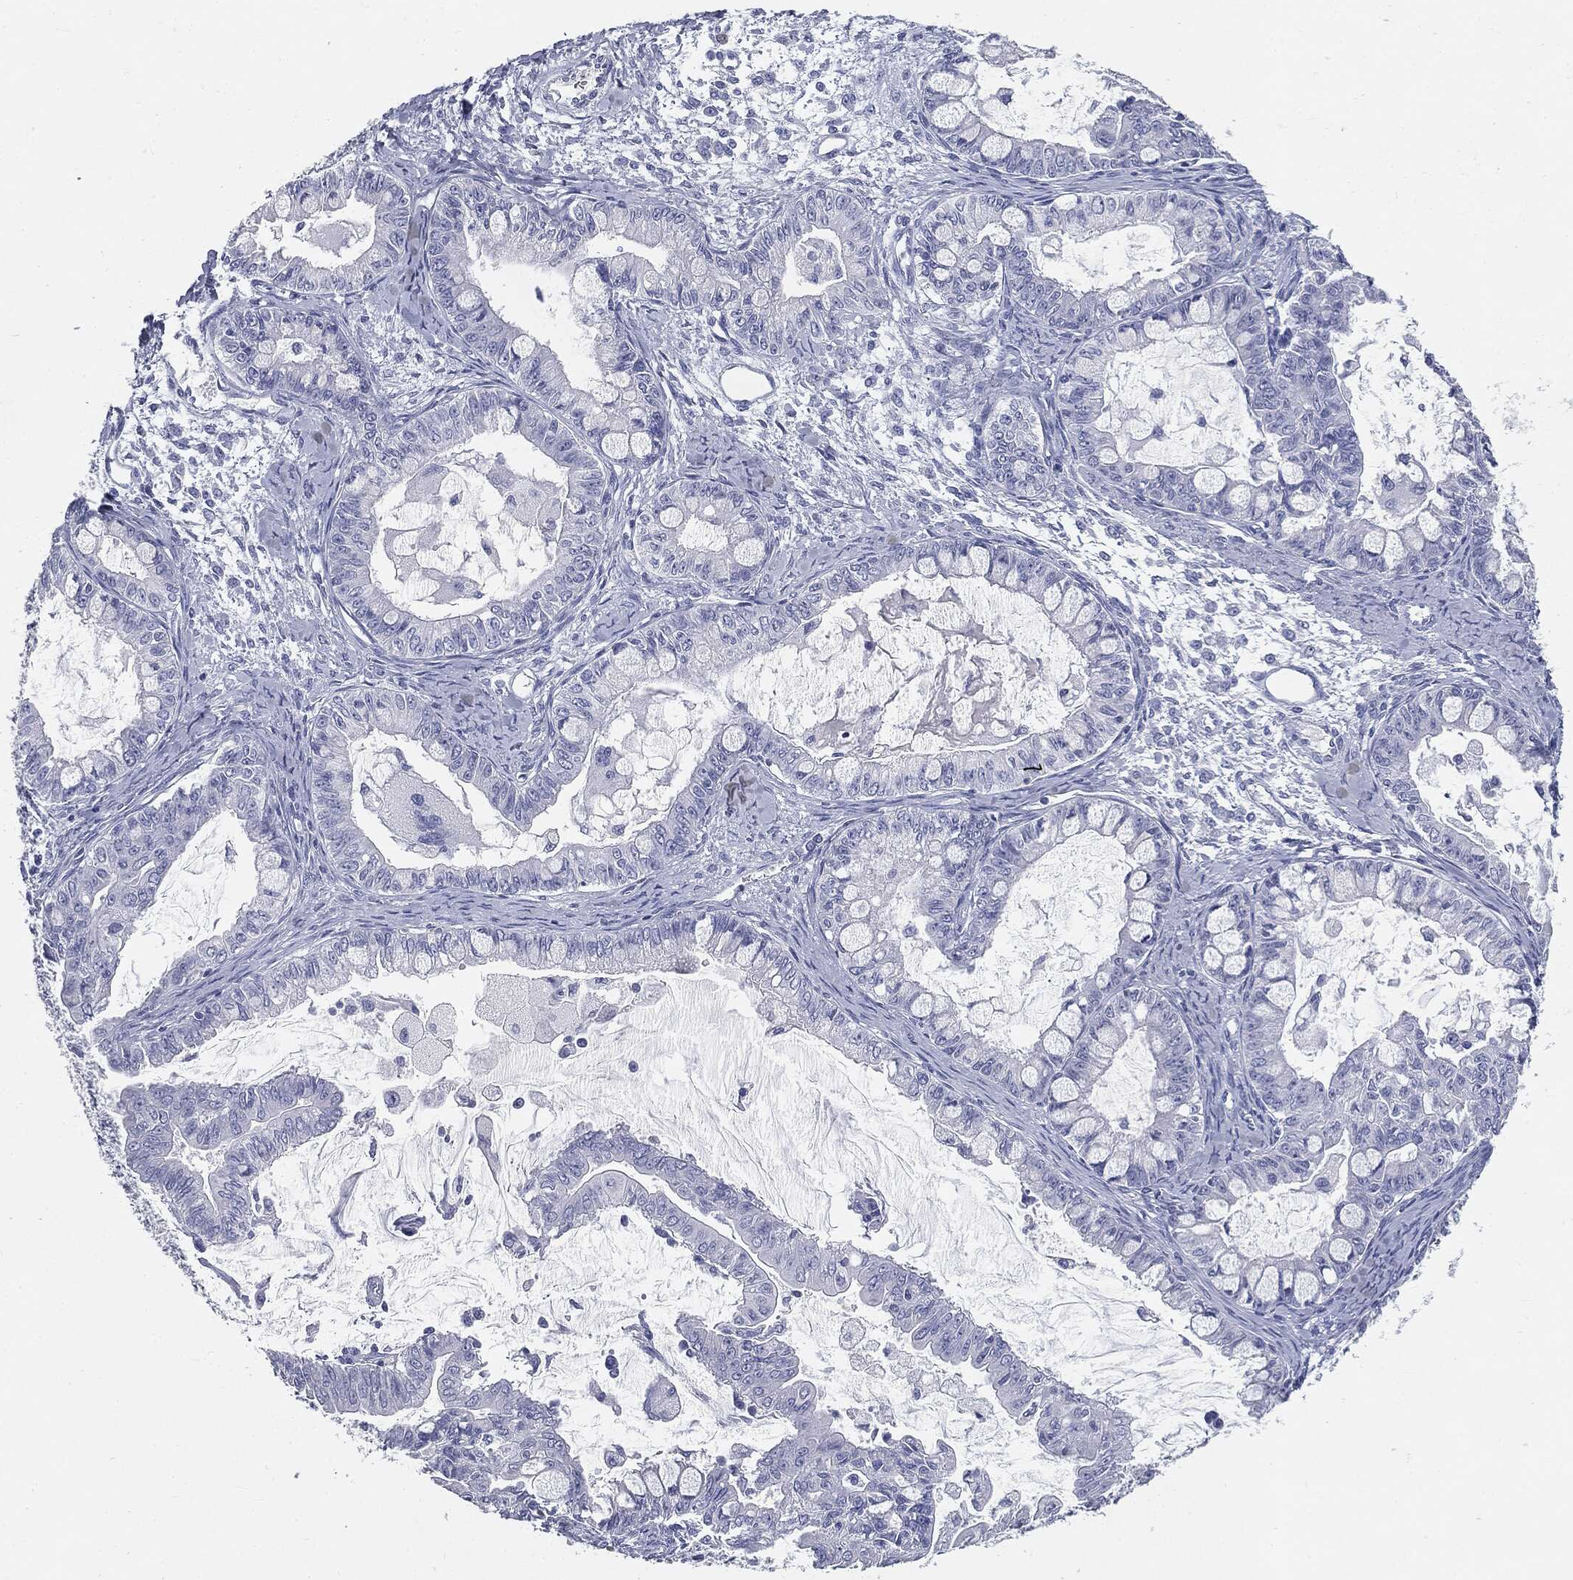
{"staining": {"intensity": "negative", "quantity": "none", "location": "none"}, "tissue": "ovarian cancer", "cell_type": "Tumor cells", "image_type": "cancer", "snomed": [{"axis": "morphology", "description": "Cystadenocarcinoma, mucinous, NOS"}, {"axis": "topography", "description": "Ovary"}], "caption": "DAB immunohistochemical staining of mucinous cystadenocarcinoma (ovarian) demonstrates no significant positivity in tumor cells. (Brightfield microscopy of DAB immunohistochemistry (IHC) at high magnification).", "gene": "CUZD1", "patient": {"sex": "female", "age": 63}}